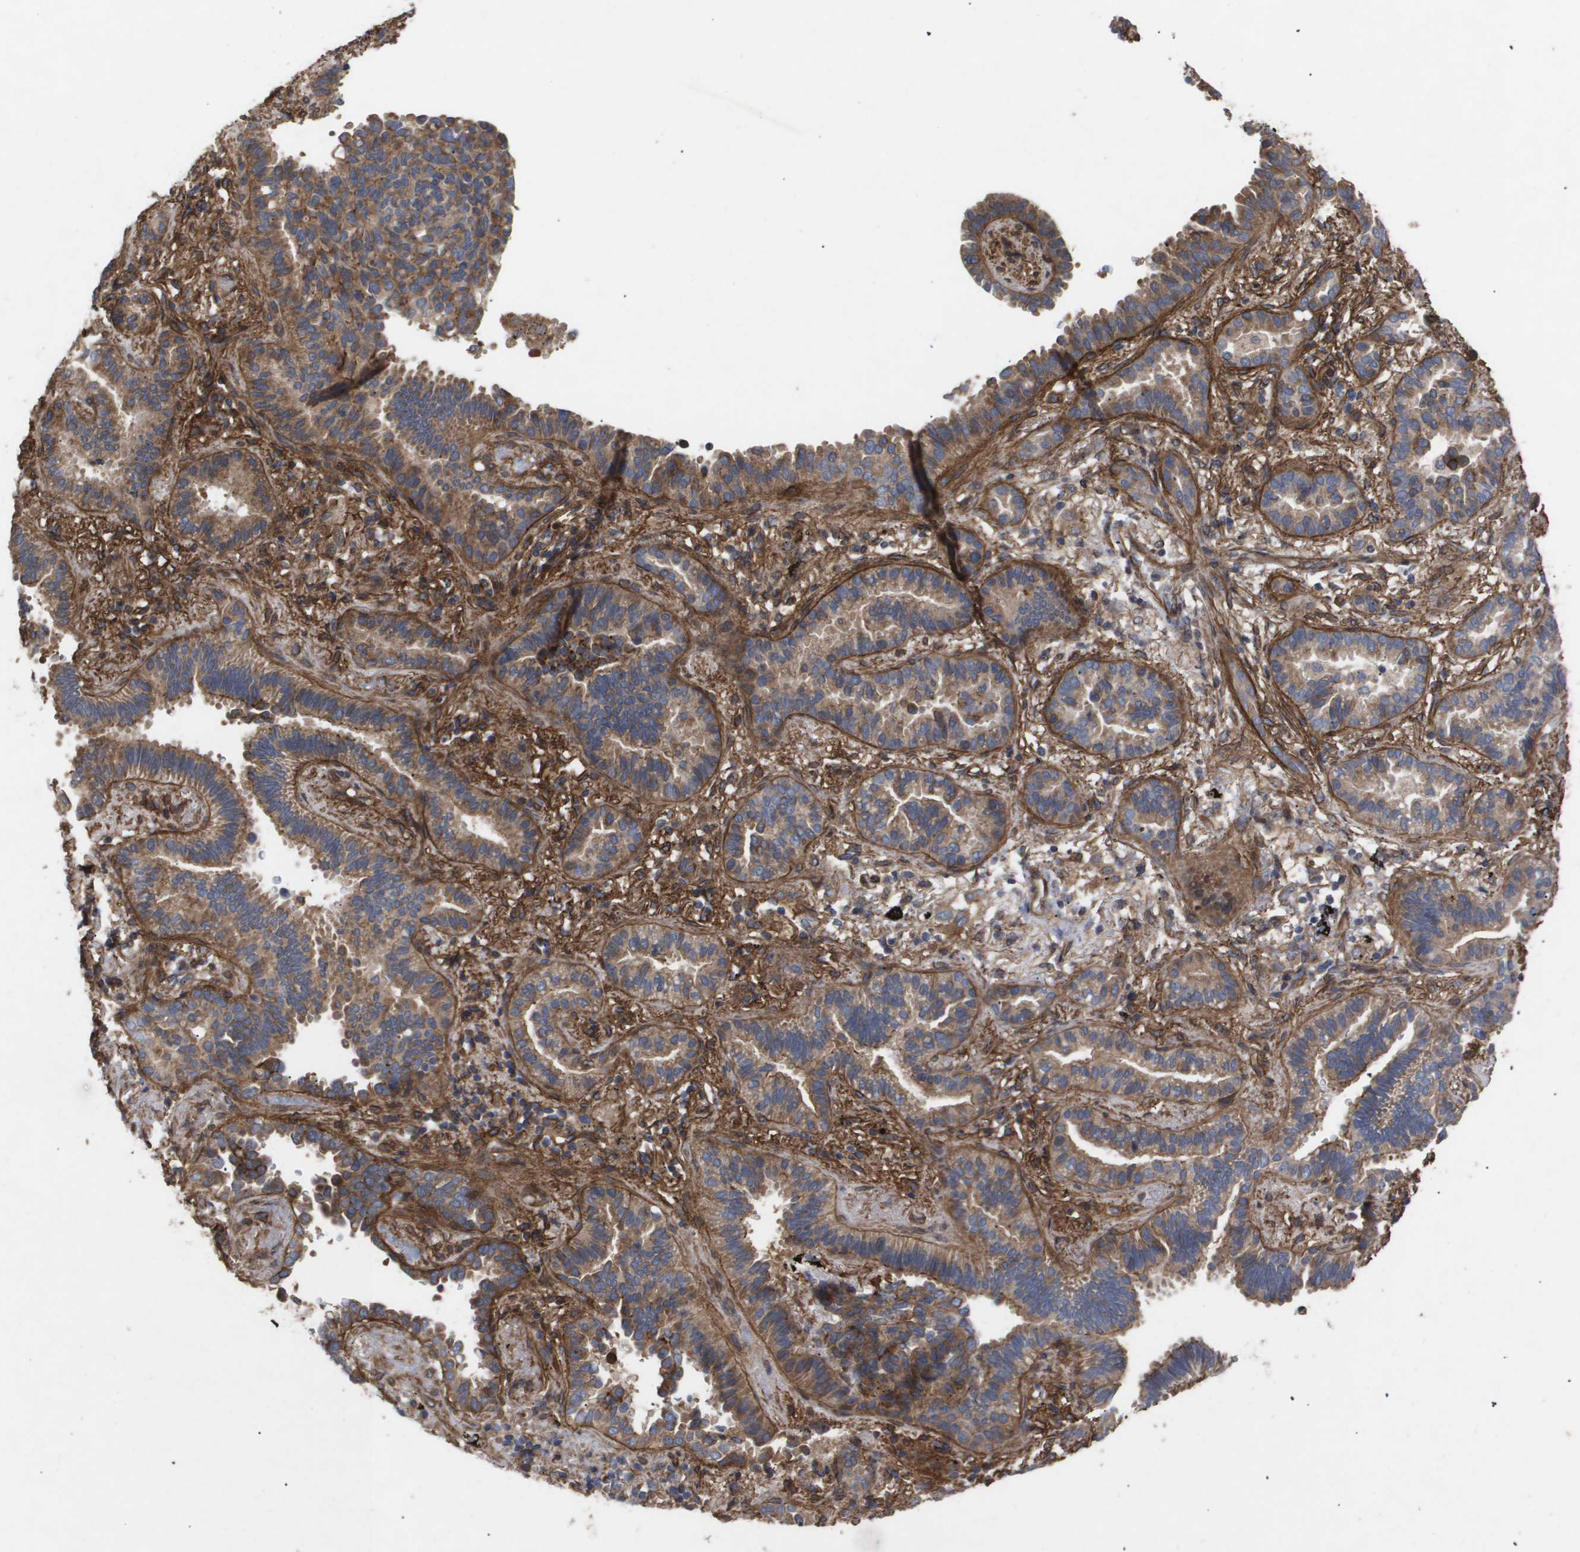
{"staining": {"intensity": "moderate", "quantity": ">75%", "location": "cytoplasmic/membranous"}, "tissue": "lung cancer", "cell_type": "Tumor cells", "image_type": "cancer", "snomed": [{"axis": "morphology", "description": "Normal tissue, NOS"}, {"axis": "morphology", "description": "Adenocarcinoma, NOS"}, {"axis": "topography", "description": "Lung"}], "caption": "Tumor cells exhibit medium levels of moderate cytoplasmic/membranous positivity in about >75% of cells in lung cancer (adenocarcinoma). (IHC, brightfield microscopy, high magnification).", "gene": "TNS1", "patient": {"sex": "male", "age": 59}}